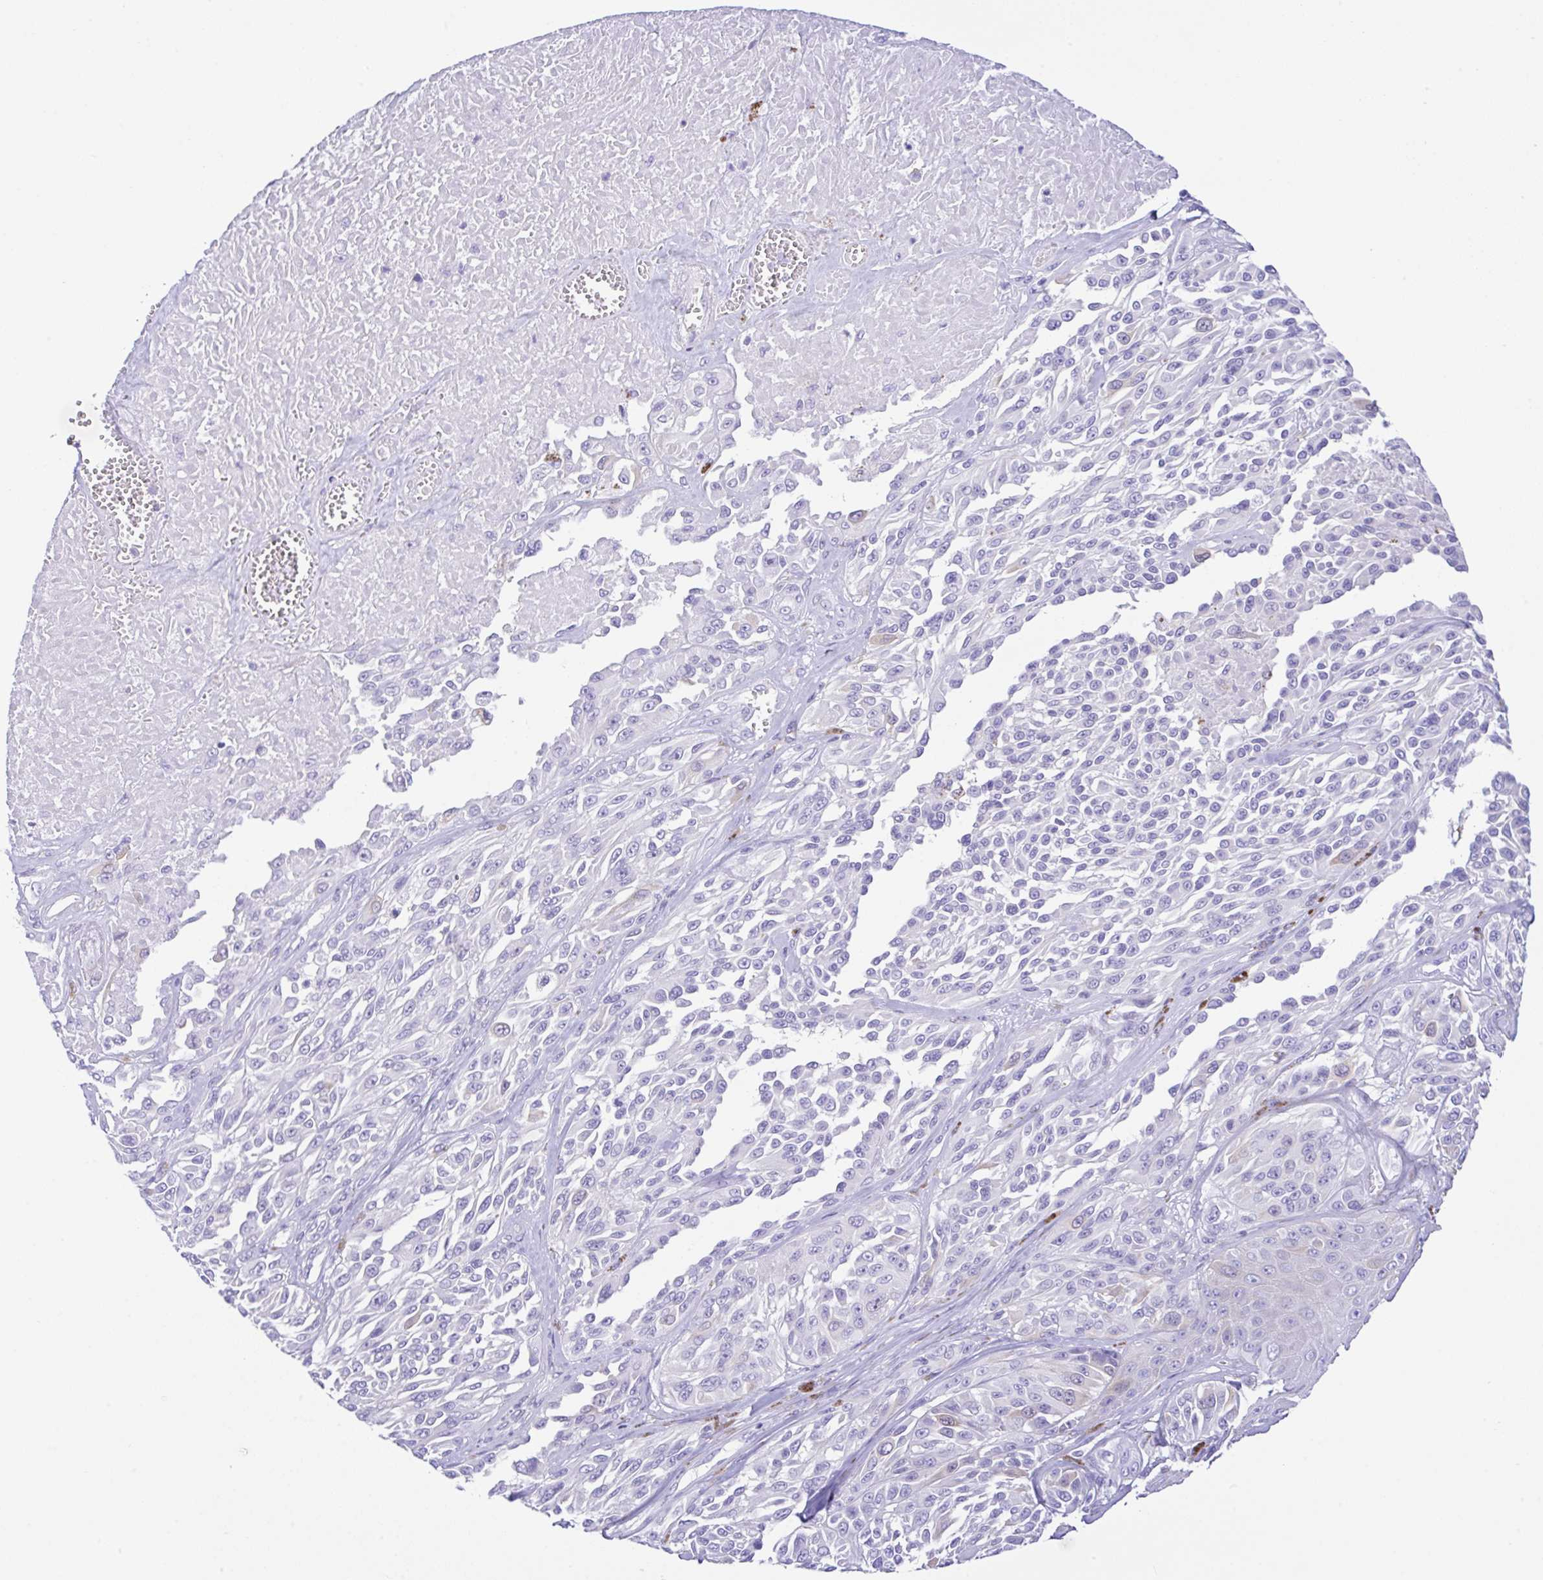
{"staining": {"intensity": "negative", "quantity": "none", "location": "none"}, "tissue": "melanoma", "cell_type": "Tumor cells", "image_type": "cancer", "snomed": [{"axis": "morphology", "description": "Malignant melanoma, NOS"}, {"axis": "topography", "description": "Skin"}], "caption": "Micrograph shows no significant protein staining in tumor cells of melanoma.", "gene": "RRM2", "patient": {"sex": "male", "age": 94}}